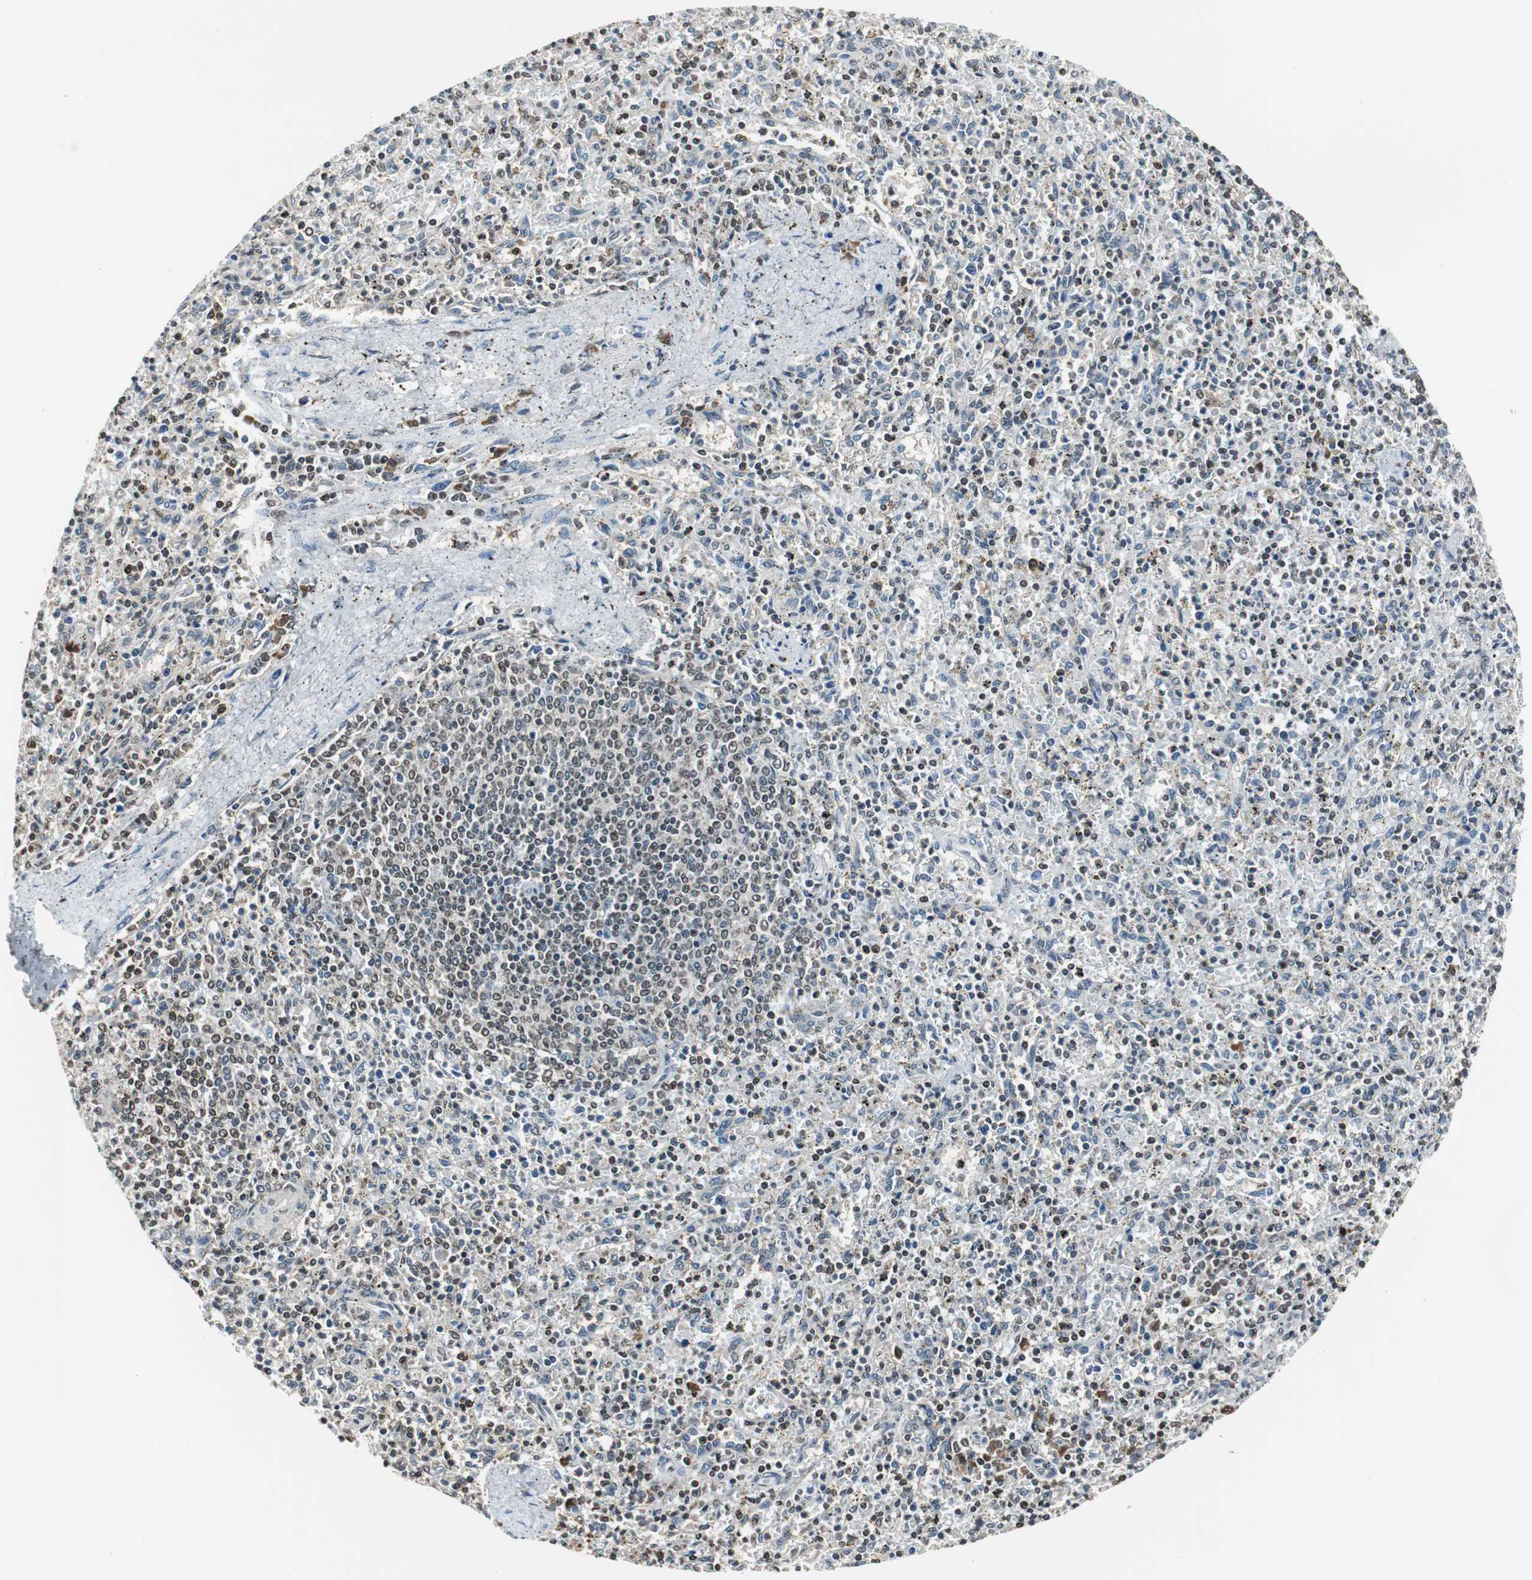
{"staining": {"intensity": "moderate", "quantity": "25%-75%", "location": "nuclear"}, "tissue": "spleen", "cell_type": "Cells in red pulp", "image_type": "normal", "snomed": [{"axis": "morphology", "description": "Normal tissue, NOS"}, {"axis": "topography", "description": "Spleen"}], "caption": "Immunohistochemical staining of benign spleen shows medium levels of moderate nuclear positivity in approximately 25%-75% of cells in red pulp.", "gene": "REST", "patient": {"sex": "male", "age": 72}}